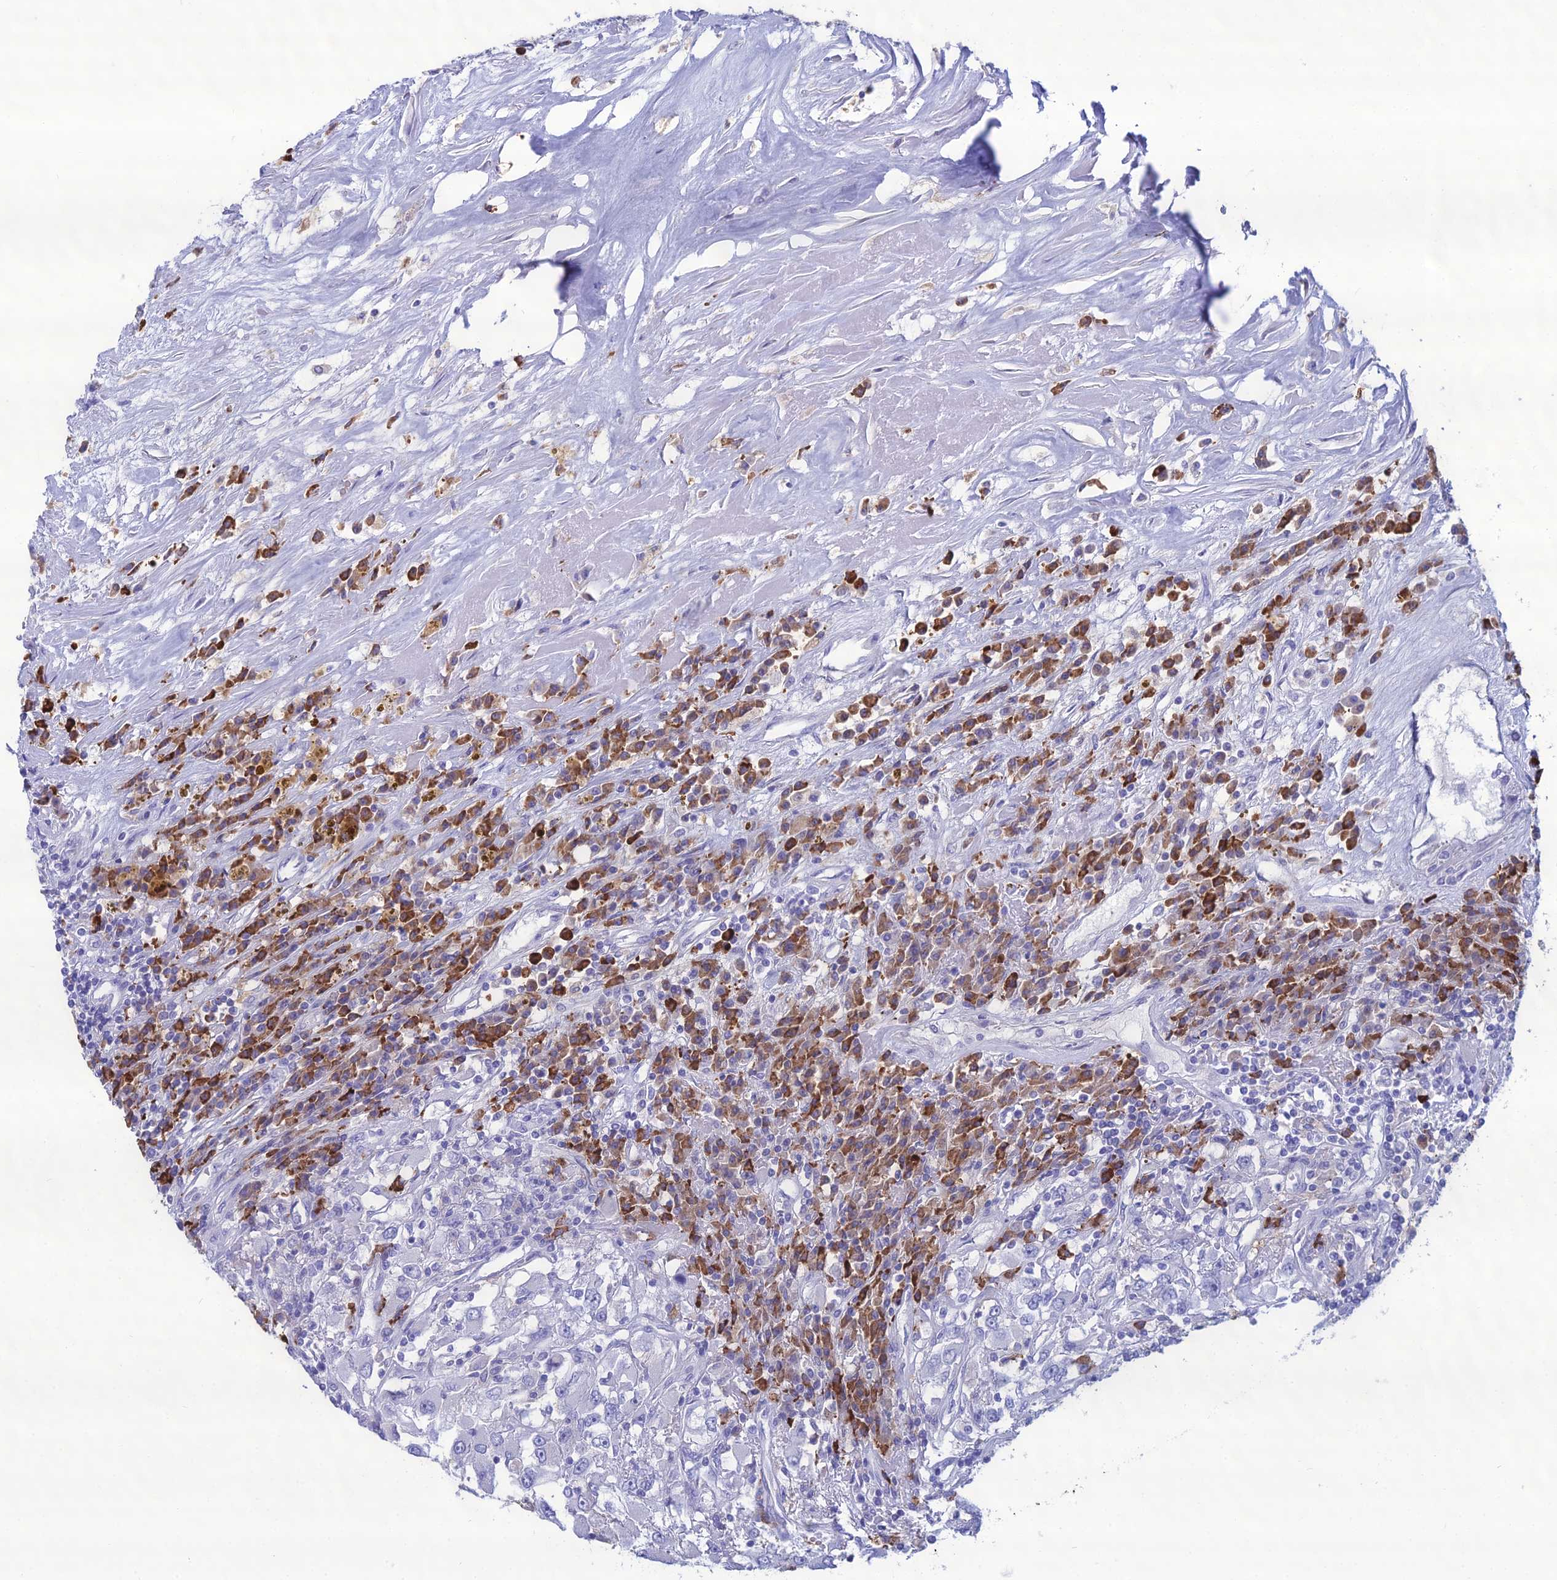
{"staining": {"intensity": "negative", "quantity": "none", "location": "none"}, "tissue": "renal cancer", "cell_type": "Tumor cells", "image_type": "cancer", "snomed": [{"axis": "morphology", "description": "Adenocarcinoma, NOS"}, {"axis": "topography", "description": "Kidney"}], "caption": "Immunohistochemistry (IHC) image of human renal cancer (adenocarcinoma) stained for a protein (brown), which exhibits no staining in tumor cells. (DAB immunohistochemistry with hematoxylin counter stain).", "gene": "CRB2", "patient": {"sex": "female", "age": 52}}